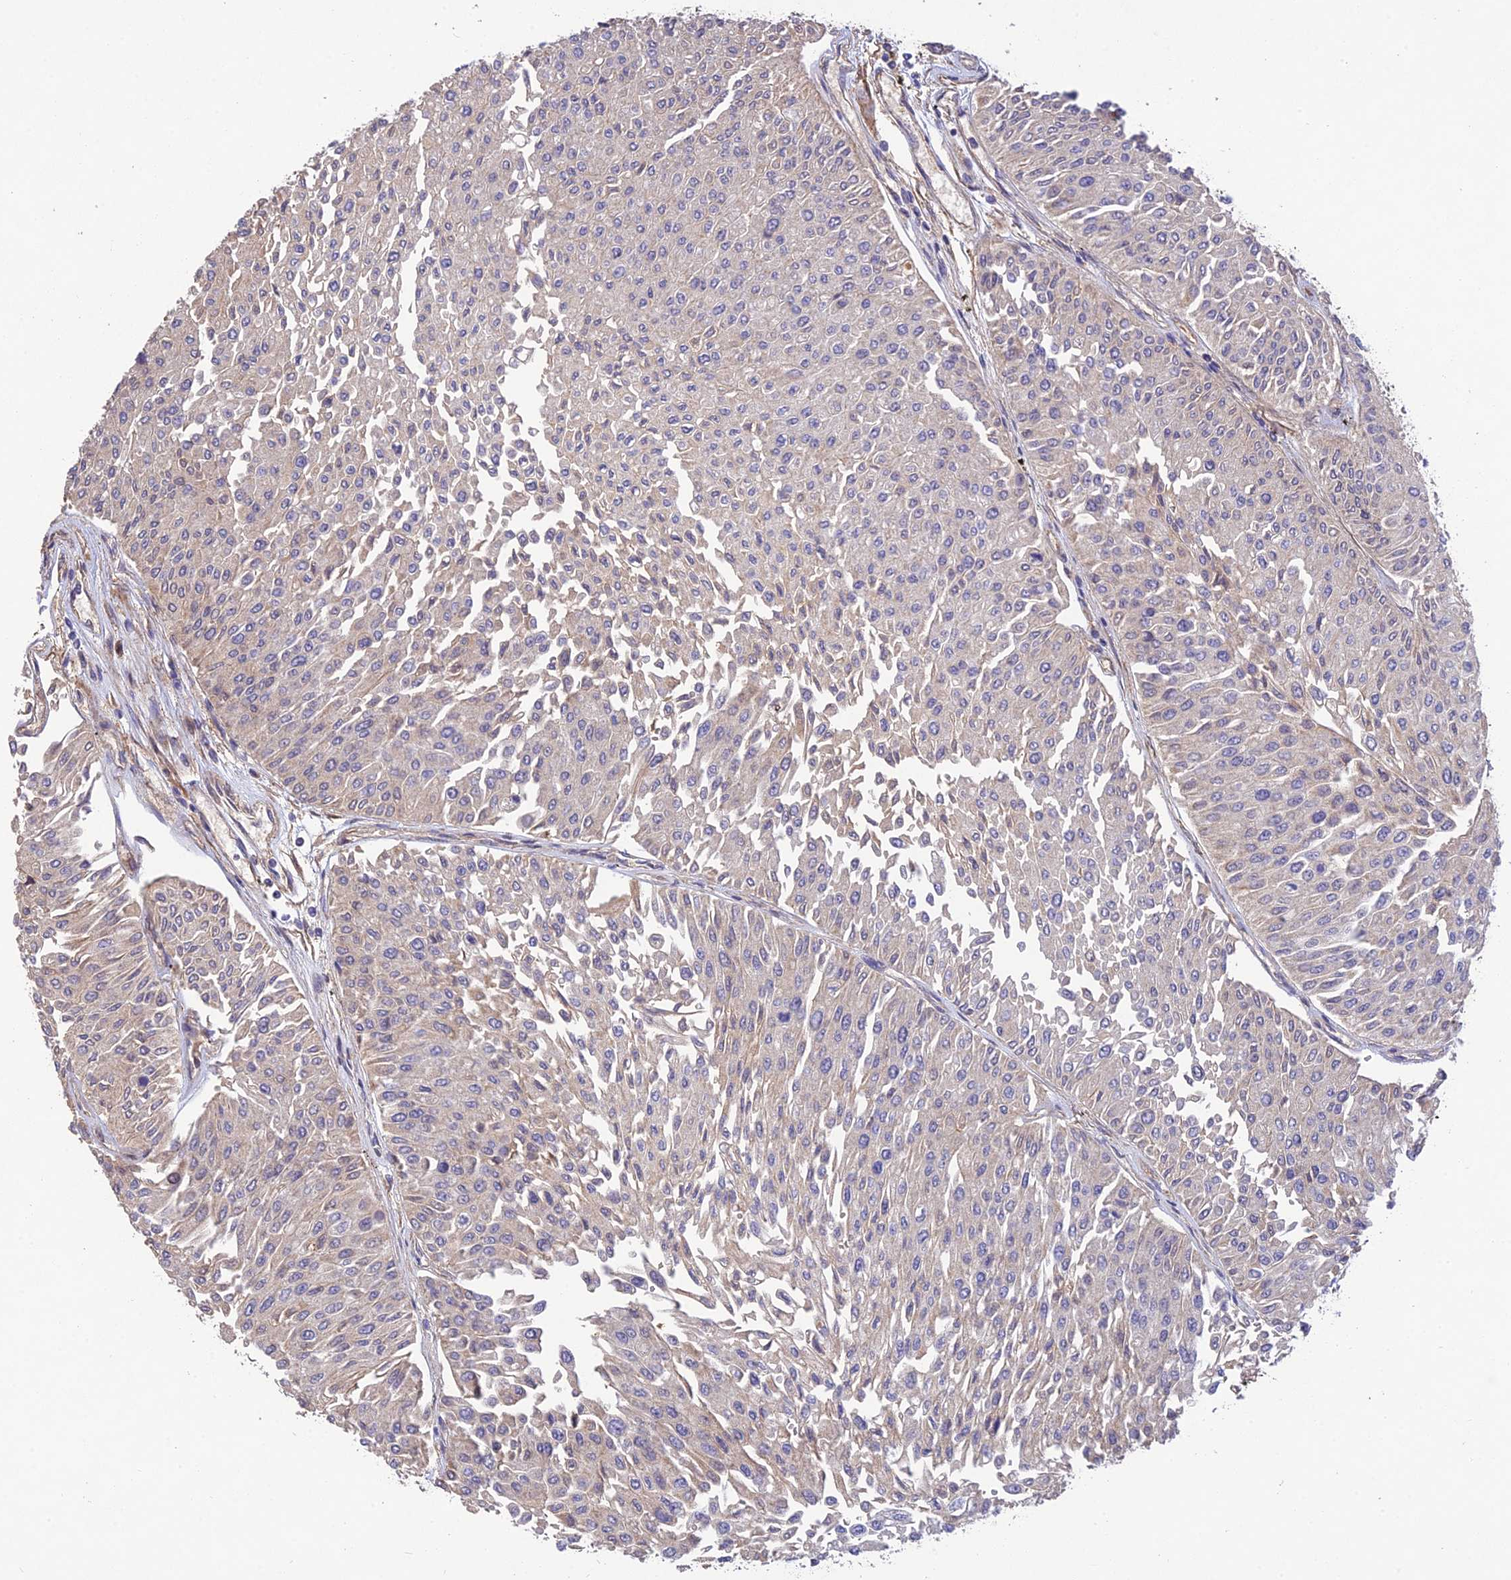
{"staining": {"intensity": "negative", "quantity": "none", "location": "none"}, "tissue": "urothelial cancer", "cell_type": "Tumor cells", "image_type": "cancer", "snomed": [{"axis": "morphology", "description": "Urothelial carcinoma, Low grade"}, {"axis": "topography", "description": "Urinary bladder"}], "caption": "Immunohistochemistry photomicrograph of neoplastic tissue: human urothelial cancer stained with DAB (3,3'-diaminobenzidine) displays no significant protein staining in tumor cells. The staining is performed using DAB (3,3'-diaminobenzidine) brown chromogen with nuclei counter-stained in using hematoxylin.", "gene": "DENND5B", "patient": {"sex": "male", "age": 67}}